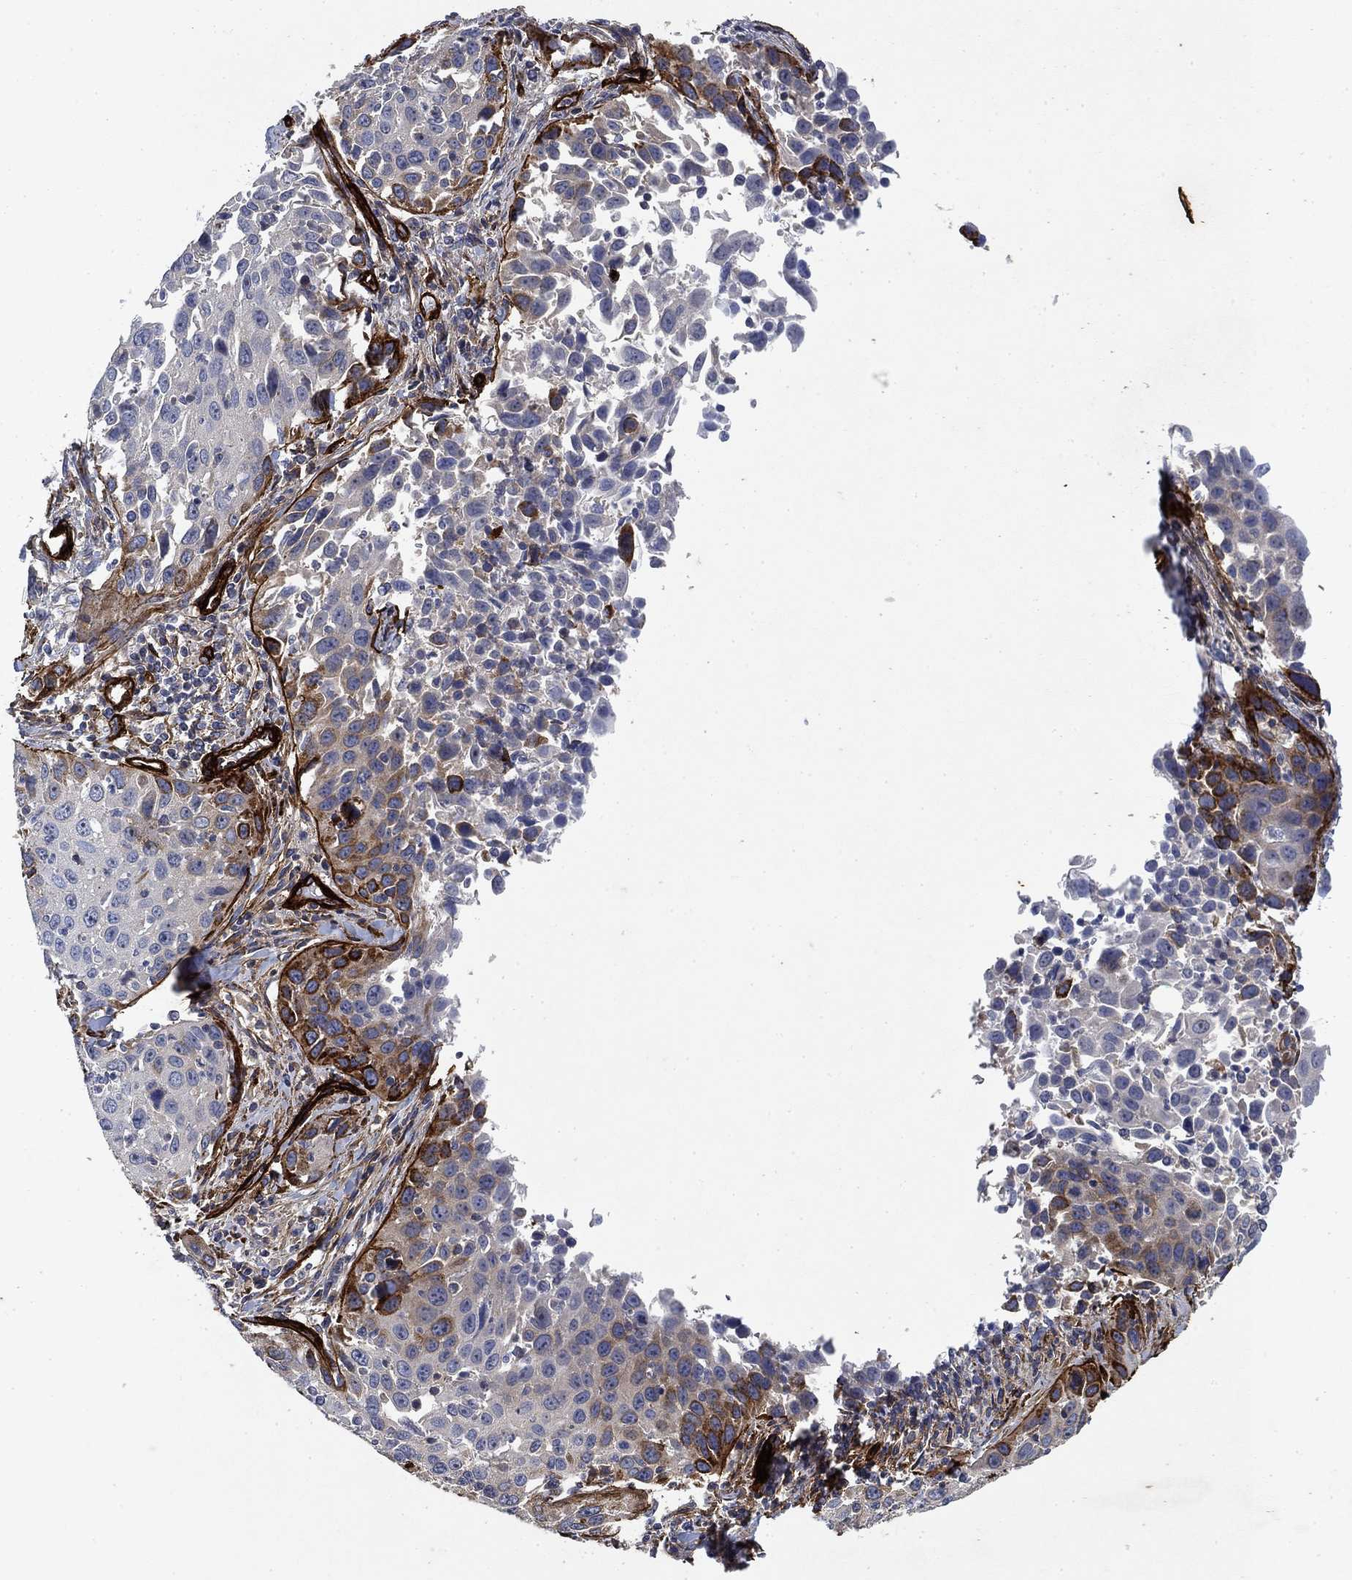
{"staining": {"intensity": "negative", "quantity": "none", "location": "none"}, "tissue": "cervical cancer", "cell_type": "Tumor cells", "image_type": "cancer", "snomed": [{"axis": "morphology", "description": "Squamous cell carcinoma, NOS"}, {"axis": "topography", "description": "Cervix"}], "caption": "There is no significant positivity in tumor cells of cervical cancer.", "gene": "COL4A2", "patient": {"sex": "female", "age": 26}}